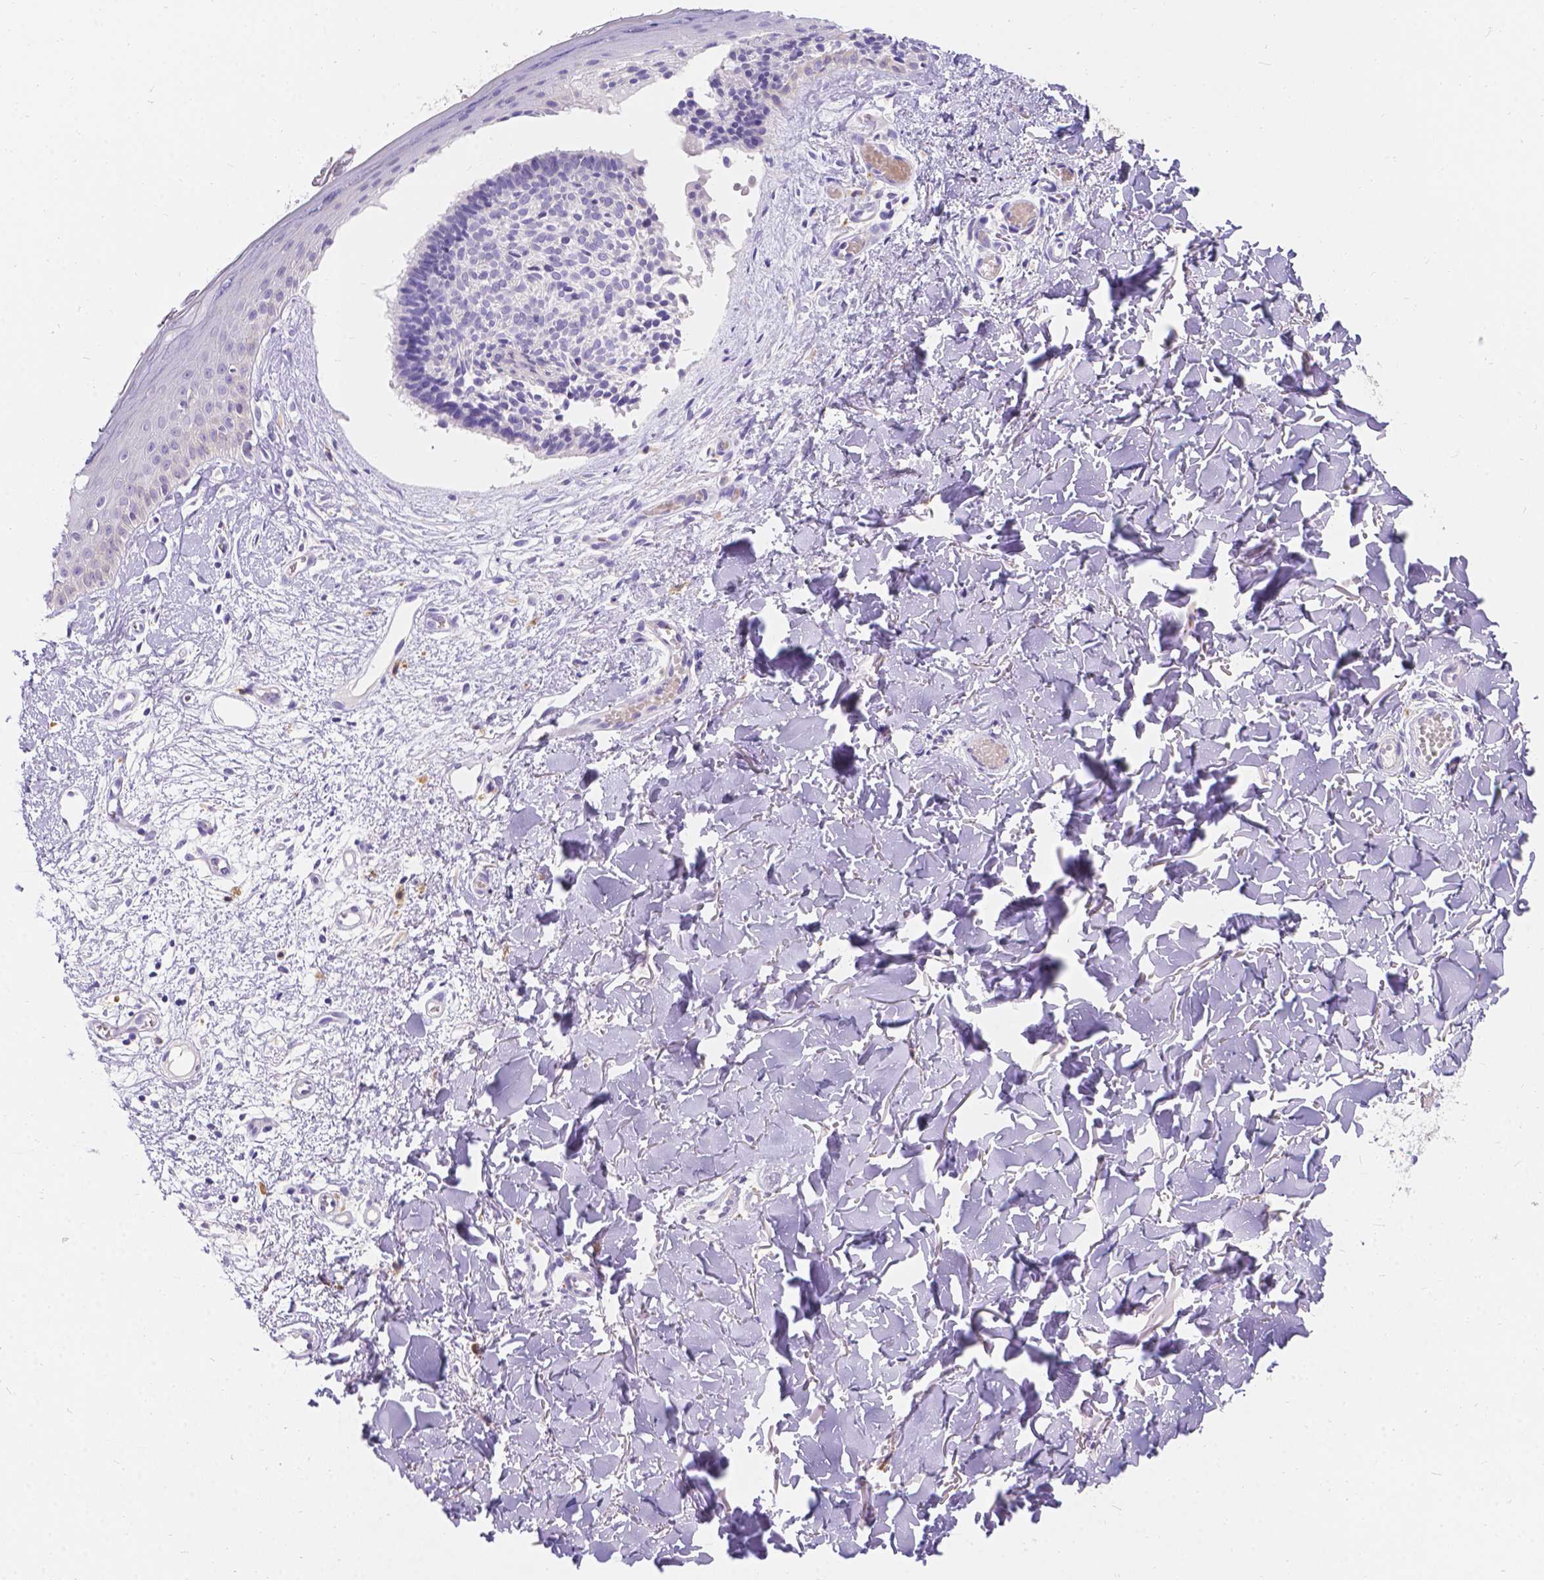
{"staining": {"intensity": "negative", "quantity": "none", "location": "none"}, "tissue": "skin cancer", "cell_type": "Tumor cells", "image_type": "cancer", "snomed": [{"axis": "morphology", "description": "Basal cell carcinoma"}, {"axis": "topography", "description": "Skin"}], "caption": "Basal cell carcinoma (skin) was stained to show a protein in brown. There is no significant expression in tumor cells.", "gene": "GNRHR", "patient": {"sex": "male", "age": 51}}